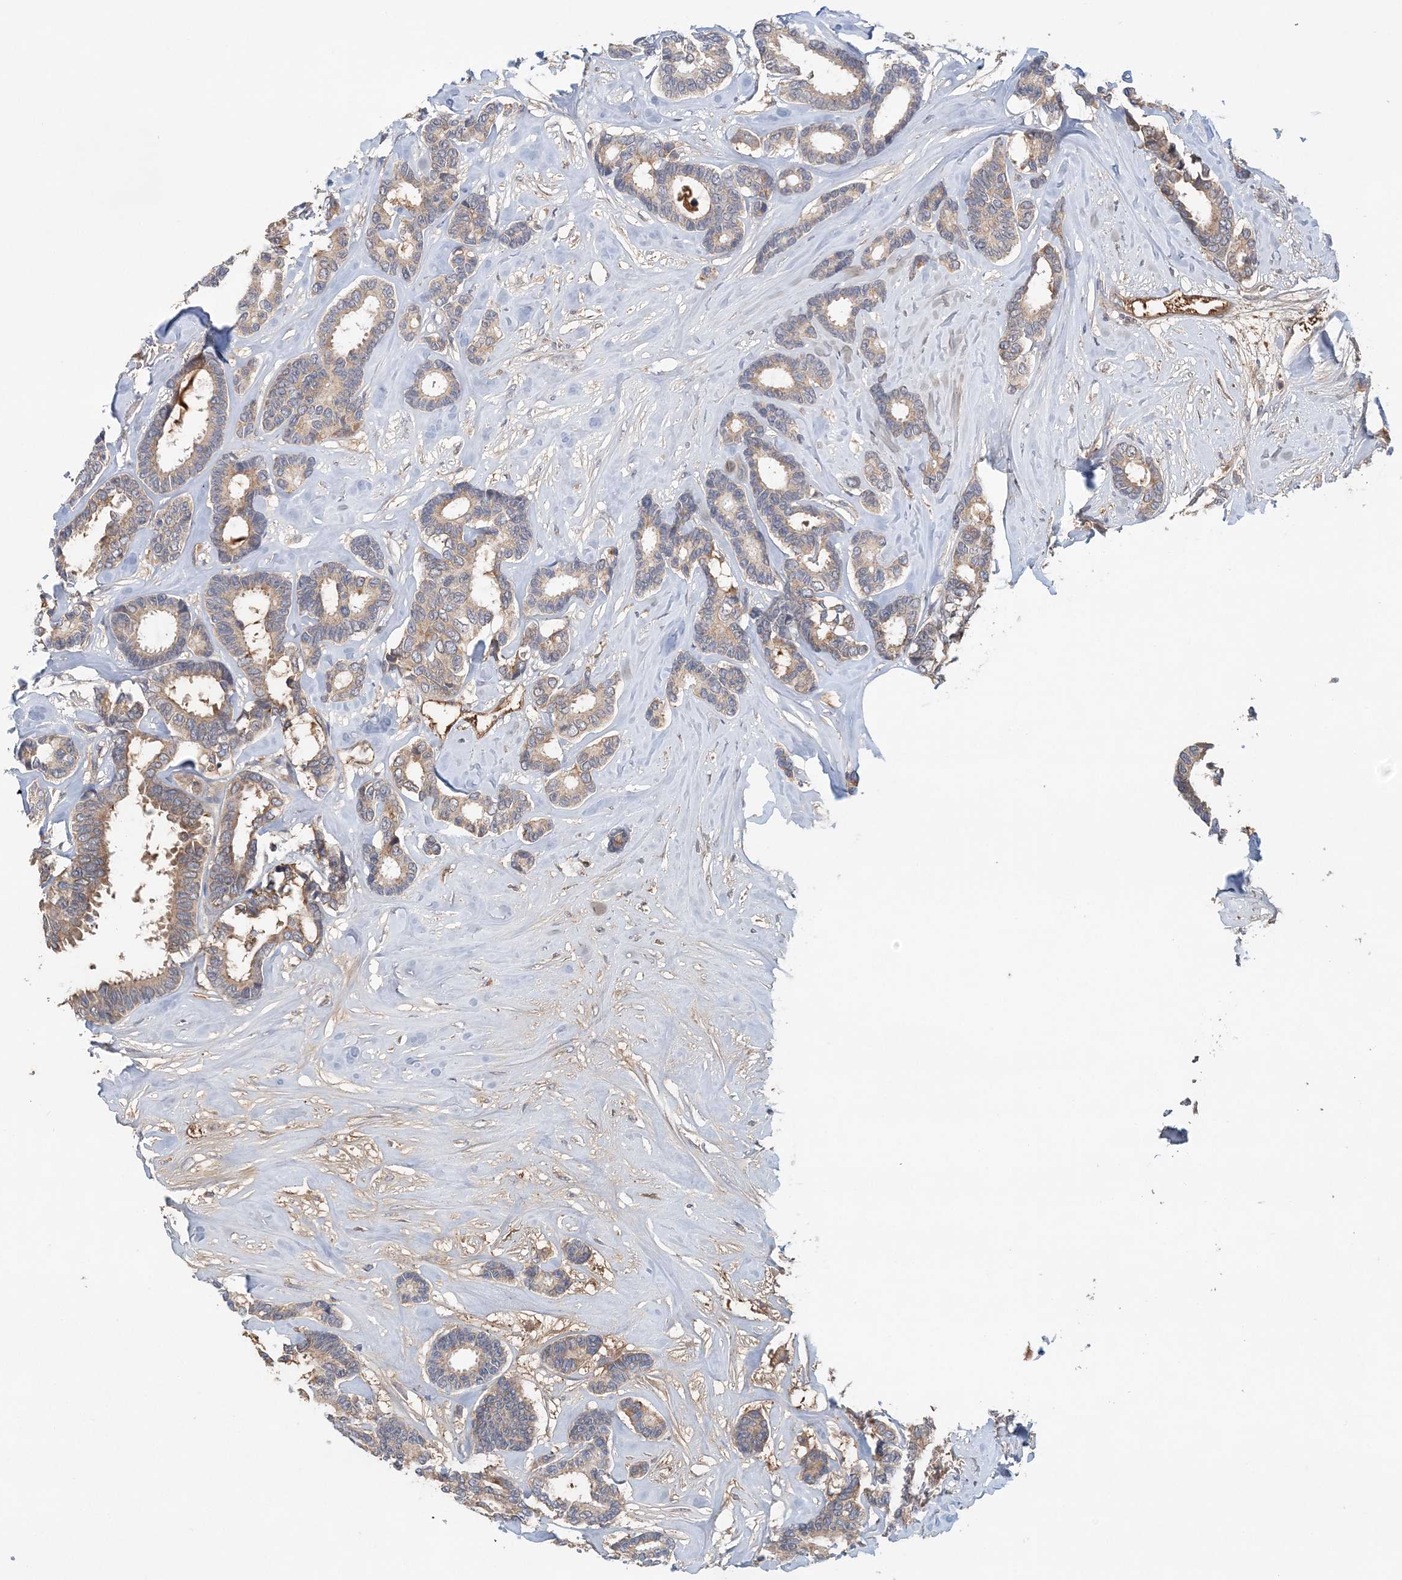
{"staining": {"intensity": "weak", "quantity": "25%-75%", "location": "cytoplasmic/membranous"}, "tissue": "breast cancer", "cell_type": "Tumor cells", "image_type": "cancer", "snomed": [{"axis": "morphology", "description": "Duct carcinoma"}, {"axis": "topography", "description": "Breast"}], "caption": "Brown immunohistochemical staining in human breast intraductal carcinoma exhibits weak cytoplasmic/membranous positivity in approximately 25%-75% of tumor cells.", "gene": "SYCP3", "patient": {"sex": "female", "age": 87}}